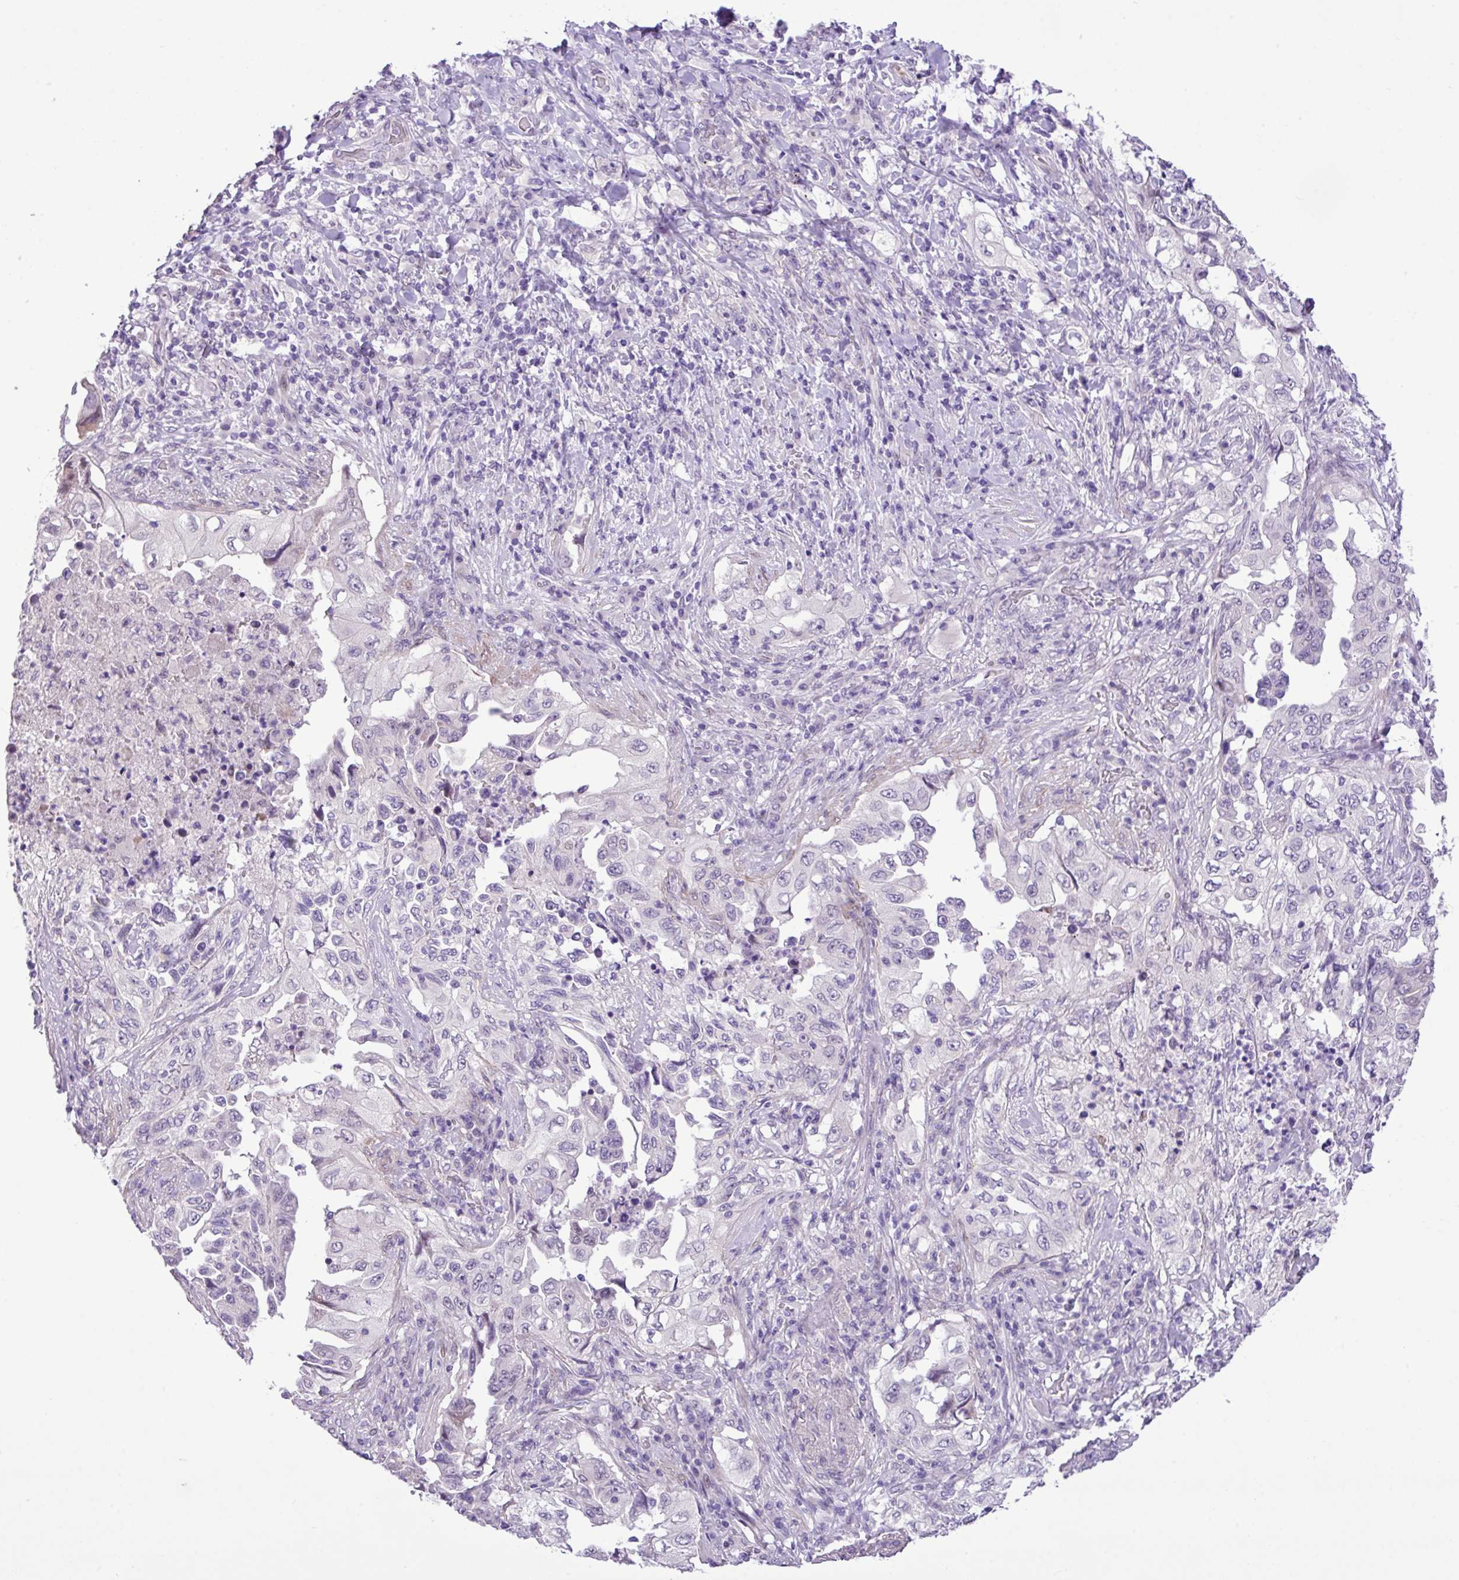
{"staining": {"intensity": "negative", "quantity": "none", "location": "none"}, "tissue": "lung cancer", "cell_type": "Tumor cells", "image_type": "cancer", "snomed": [{"axis": "morphology", "description": "Adenocarcinoma, NOS"}, {"axis": "topography", "description": "Lung"}], "caption": "An IHC photomicrograph of lung adenocarcinoma is shown. There is no staining in tumor cells of lung adenocarcinoma. The staining is performed using DAB (3,3'-diaminobenzidine) brown chromogen with nuclei counter-stained in using hematoxylin.", "gene": "YLPM1", "patient": {"sex": "female", "age": 51}}